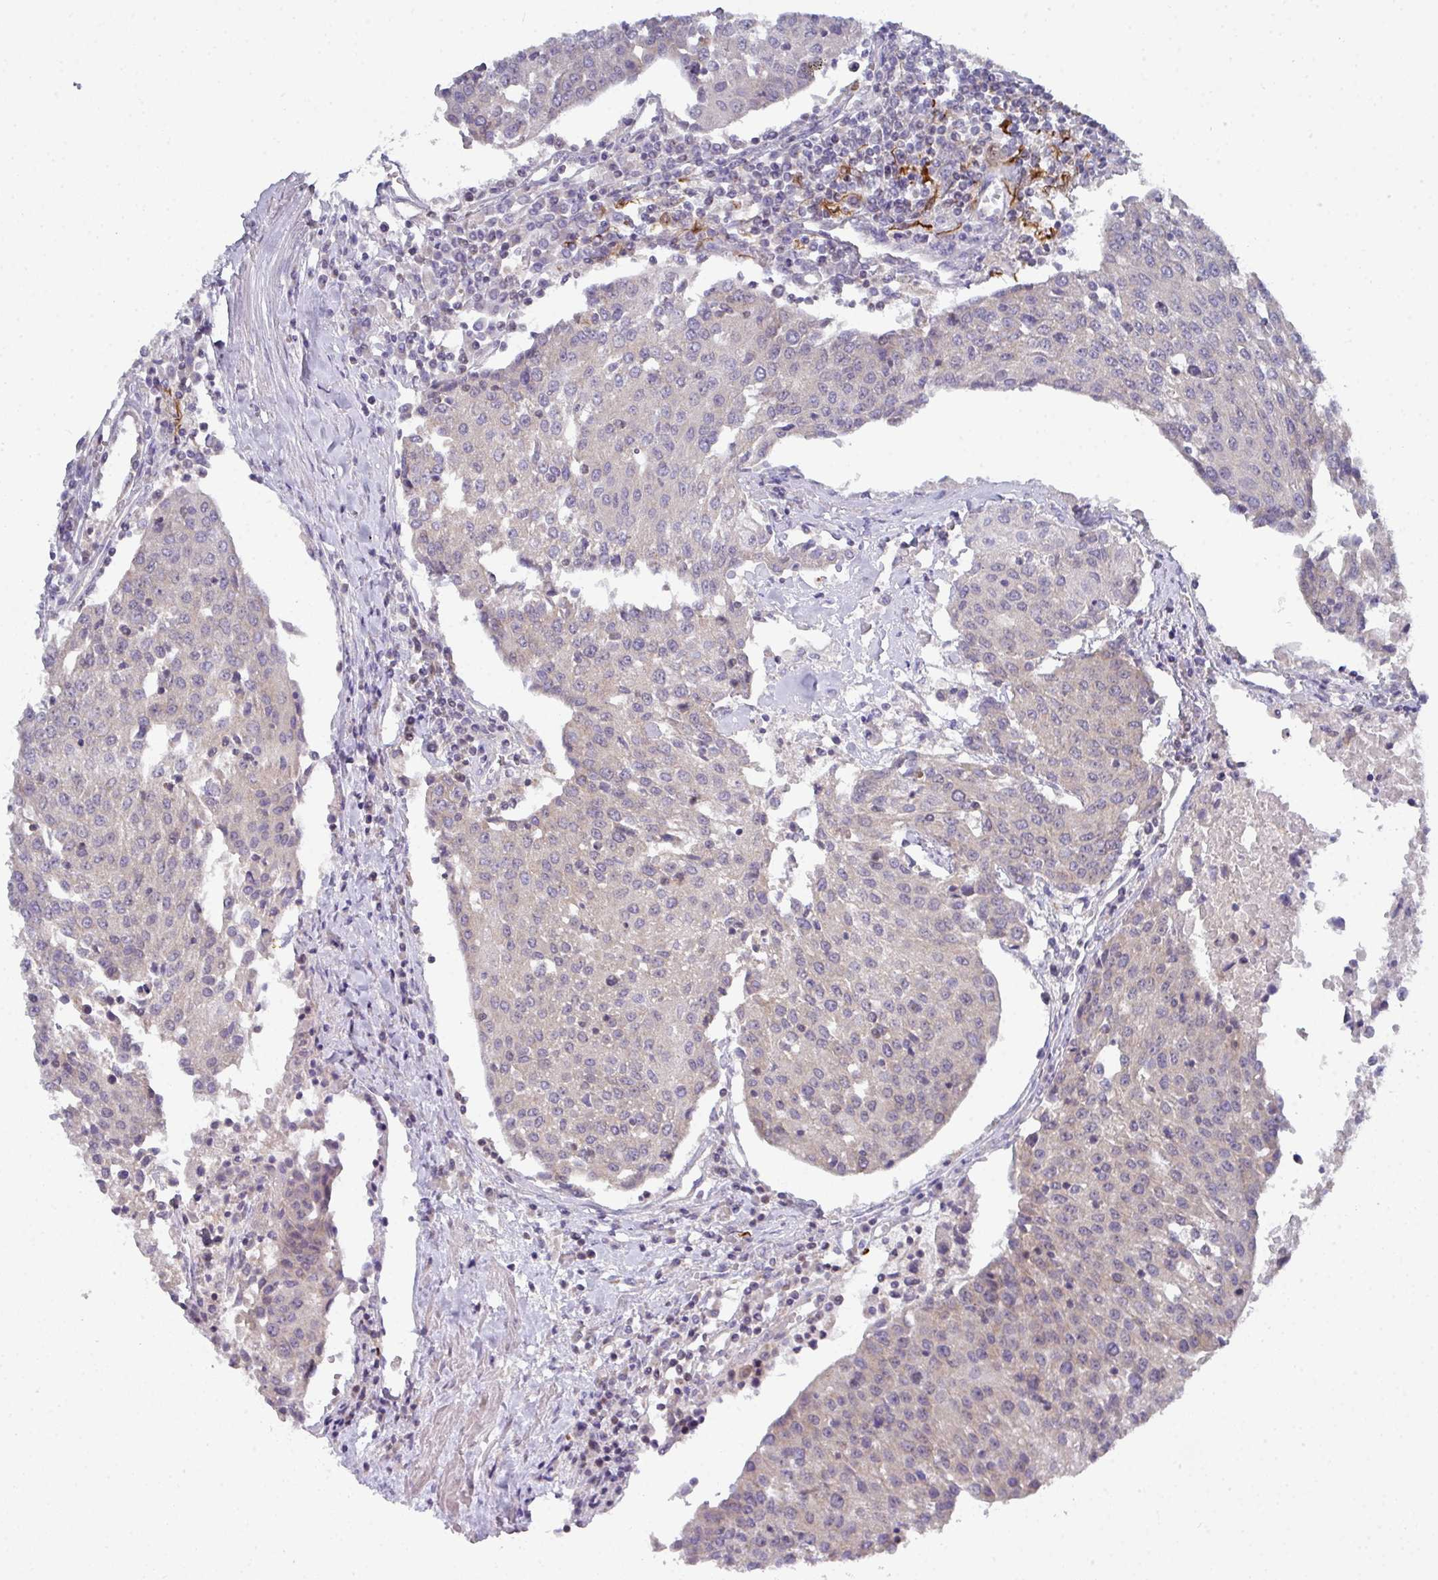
{"staining": {"intensity": "negative", "quantity": "none", "location": "none"}, "tissue": "urothelial cancer", "cell_type": "Tumor cells", "image_type": "cancer", "snomed": [{"axis": "morphology", "description": "Urothelial carcinoma, High grade"}, {"axis": "topography", "description": "Urinary bladder"}], "caption": "A high-resolution photomicrograph shows immunohistochemistry (IHC) staining of high-grade urothelial carcinoma, which shows no significant positivity in tumor cells.", "gene": "DCAF12L2", "patient": {"sex": "female", "age": 85}}